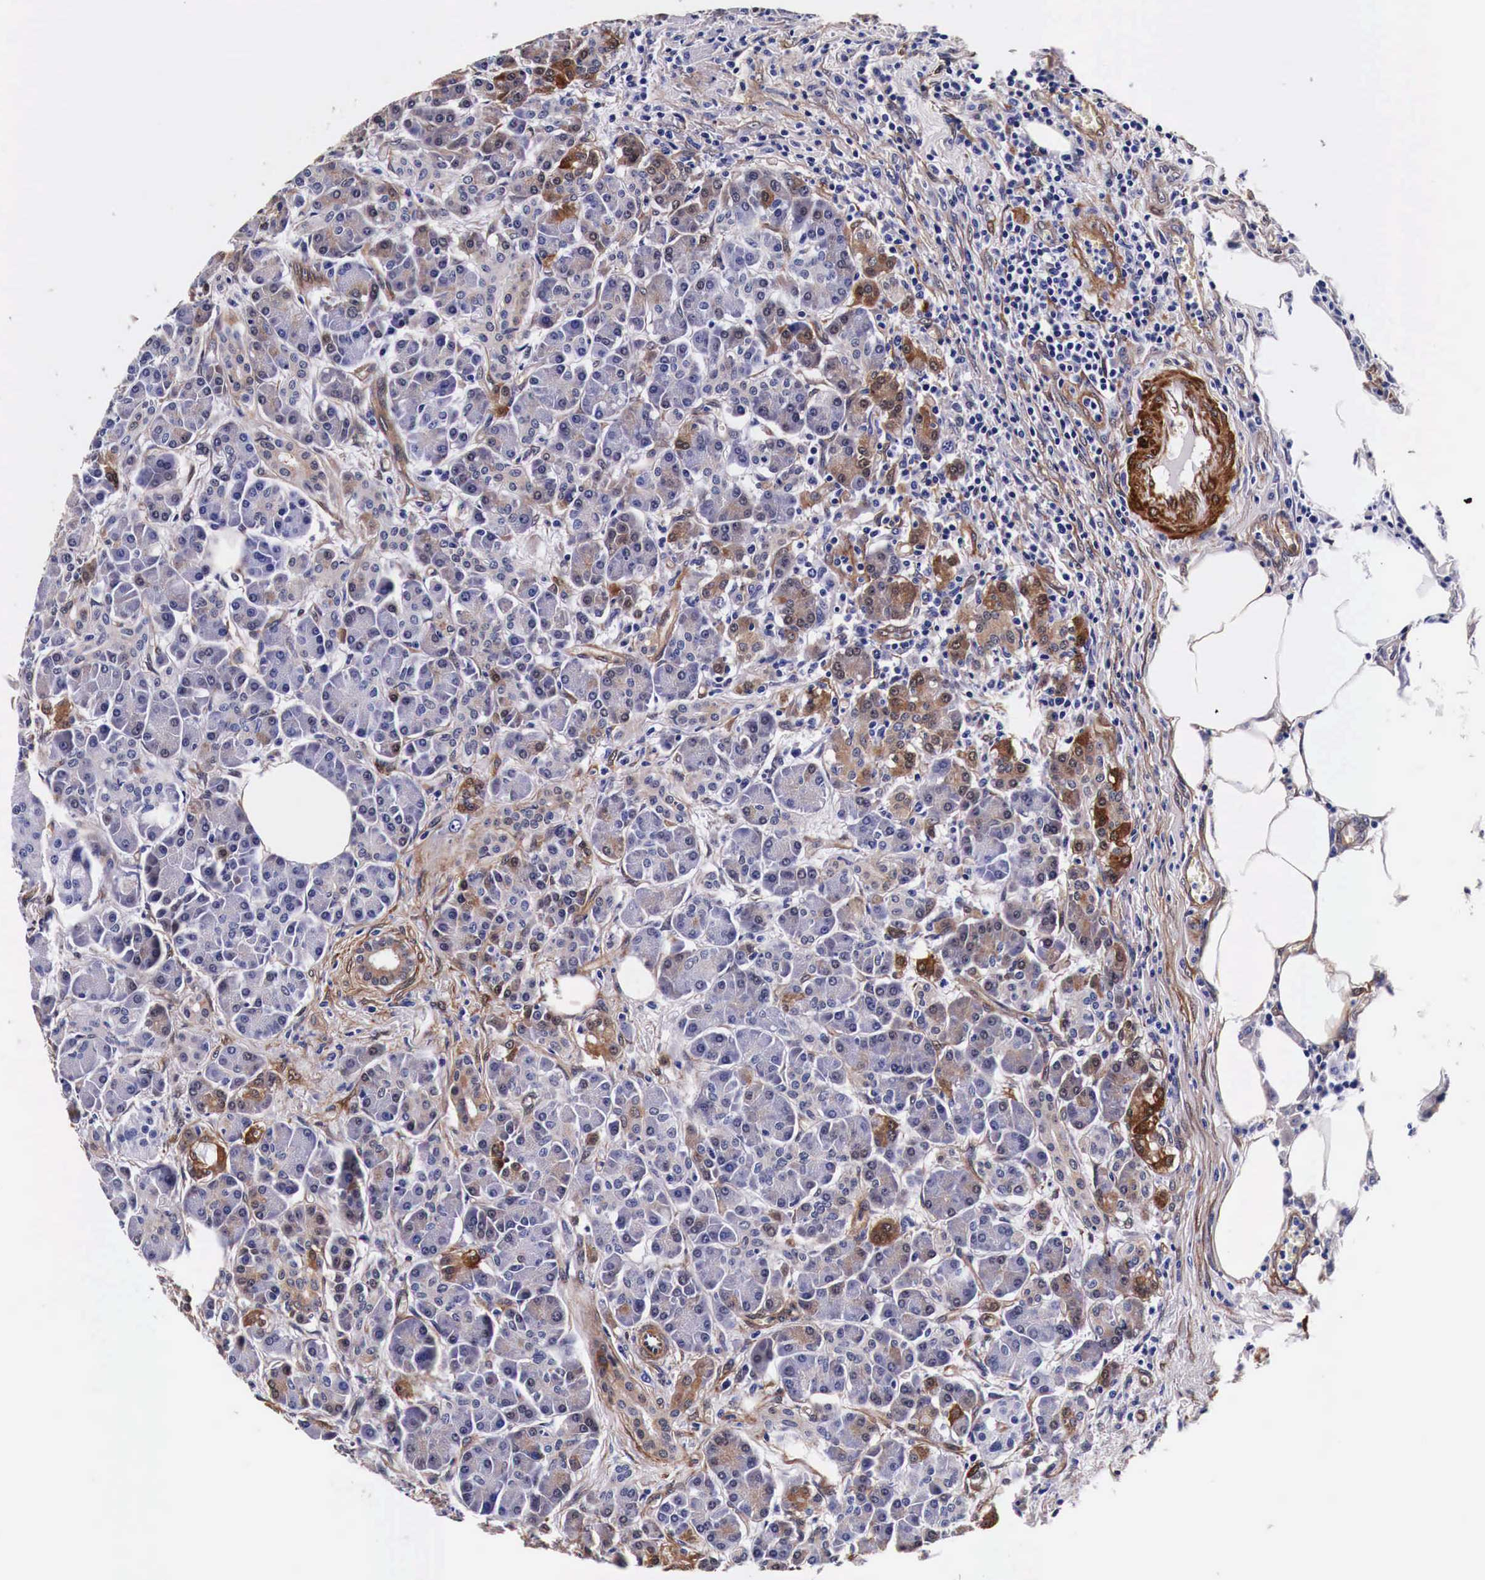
{"staining": {"intensity": "strong", "quantity": "25%-75%", "location": "cytoplasmic/membranous"}, "tissue": "pancreas", "cell_type": "Exocrine glandular cells", "image_type": "normal", "snomed": [{"axis": "morphology", "description": "Normal tissue, NOS"}, {"axis": "topography", "description": "Pancreas"}], "caption": "IHC photomicrograph of unremarkable pancreas stained for a protein (brown), which reveals high levels of strong cytoplasmic/membranous positivity in approximately 25%-75% of exocrine glandular cells.", "gene": "HSPB1", "patient": {"sex": "female", "age": 73}}